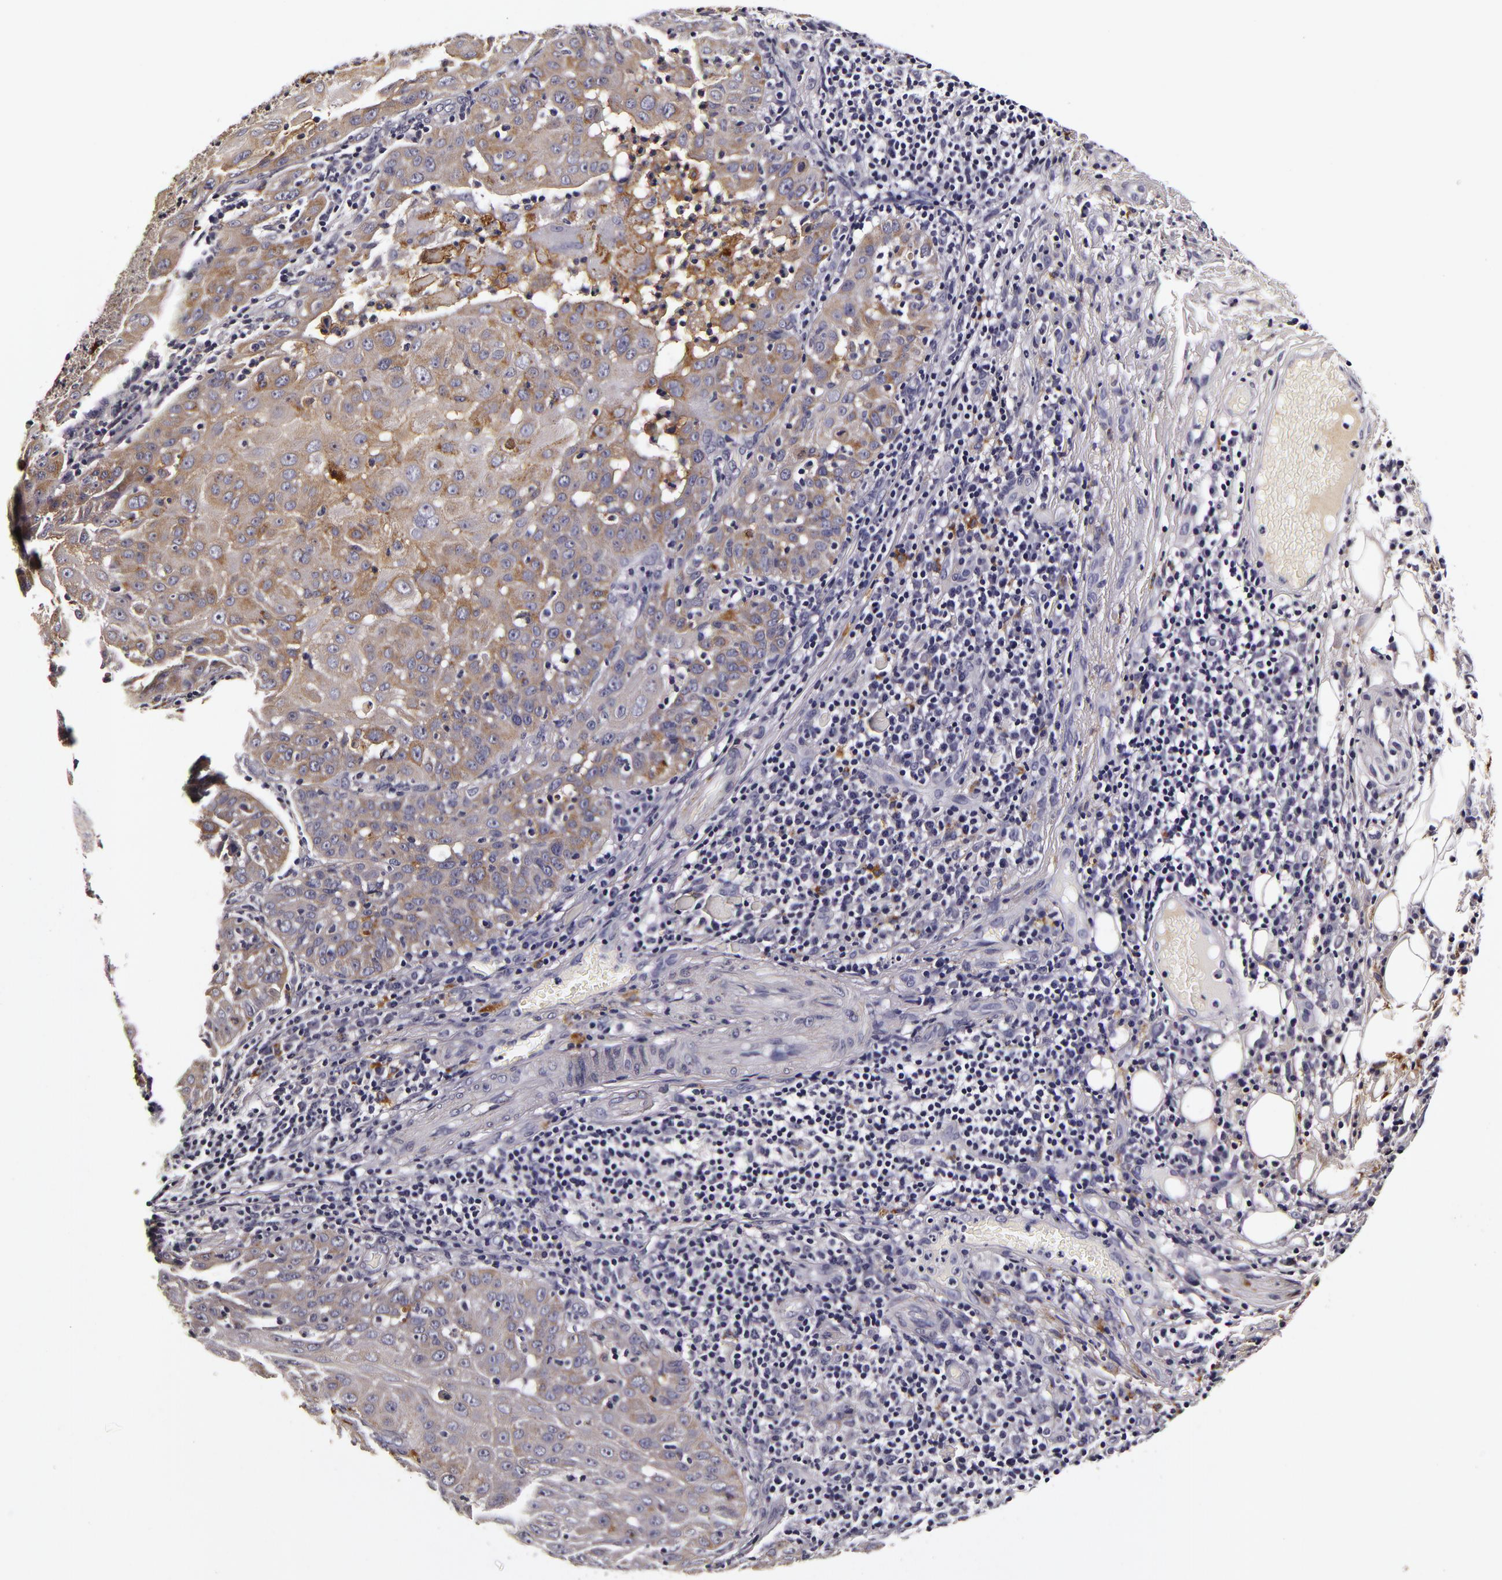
{"staining": {"intensity": "negative", "quantity": "none", "location": "none"}, "tissue": "skin cancer", "cell_type": "Tumor cells", "image_type": "cancer", "snomed": [{"axis": "morphology", "description": "Squamous cell carcinoma, NOS"}, {"axis": "topography", "description": "Skin"}], "caption": "A high-resolution image shows immunohistochemistry staining of skin squamous cell carcinoma, which reveals no significant expression in tumor cells.", "gene": "LGALS3BP", "patient": {"sex": "female", "age": 89}}